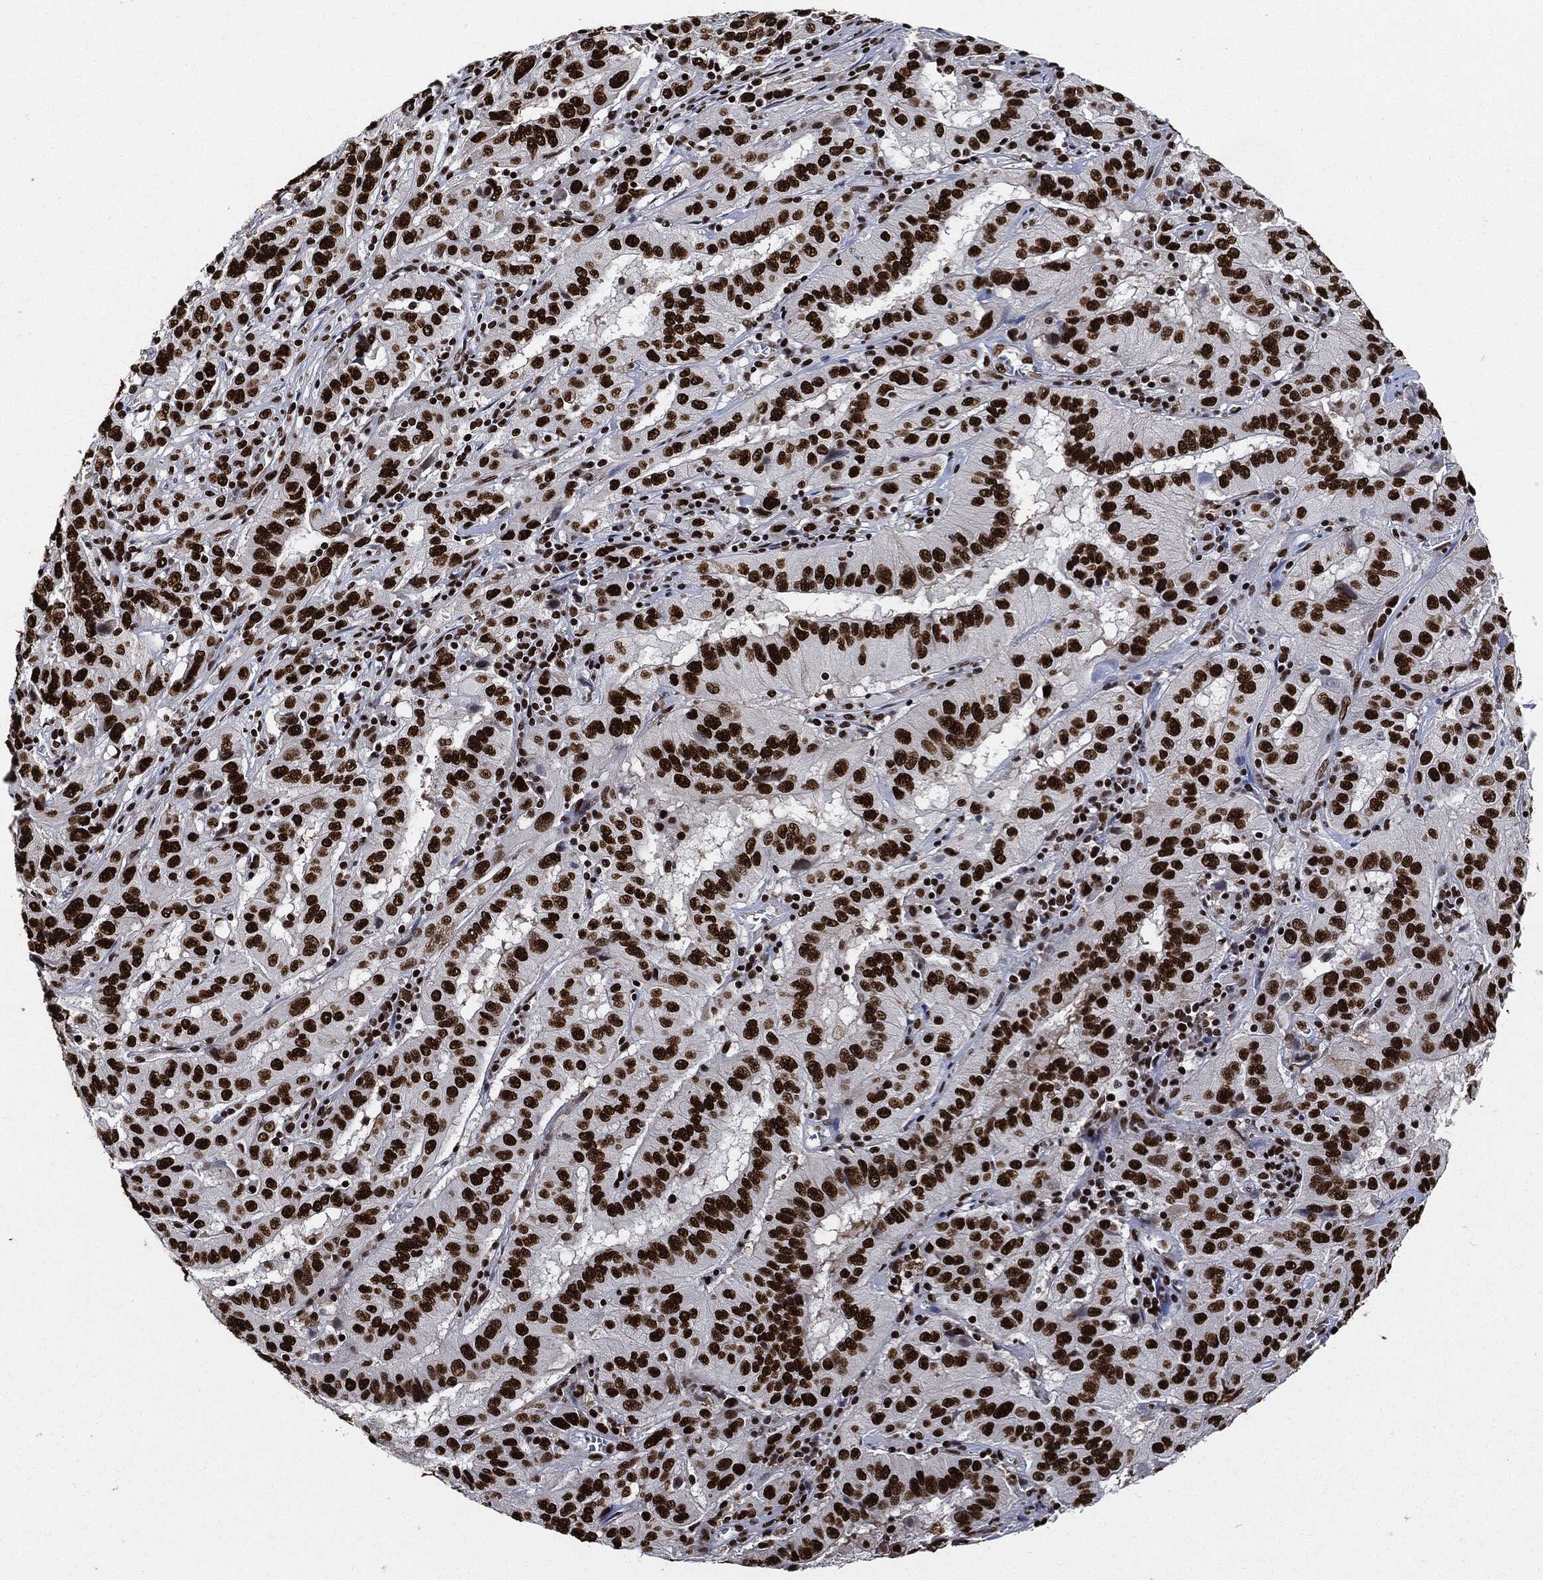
{"staining": {"intensity": "strong", "quantity": ">75%", "location": "nuclear"}, "tissue": "pancreatic cancer", "cell_type": "Tumor cells", "image_type": "cancer", "snomed": [{"axis": "morphology", "description": "Adenocarcinoma, NOS"}, {"axis": "topography", "description": "Pancreas"}], "caption": "Pancreatic adenocarcinoma was stained to show a protein in brown. There is high levels of strong nuclear staining in approximately >75% of tumor cells. (Stains: DAB in brown, nuclei in blue, Microscopy: brightfield microscopy at high magnification).", "gene": "RECQL", "patient": {"sex": "male", "age": 63}}